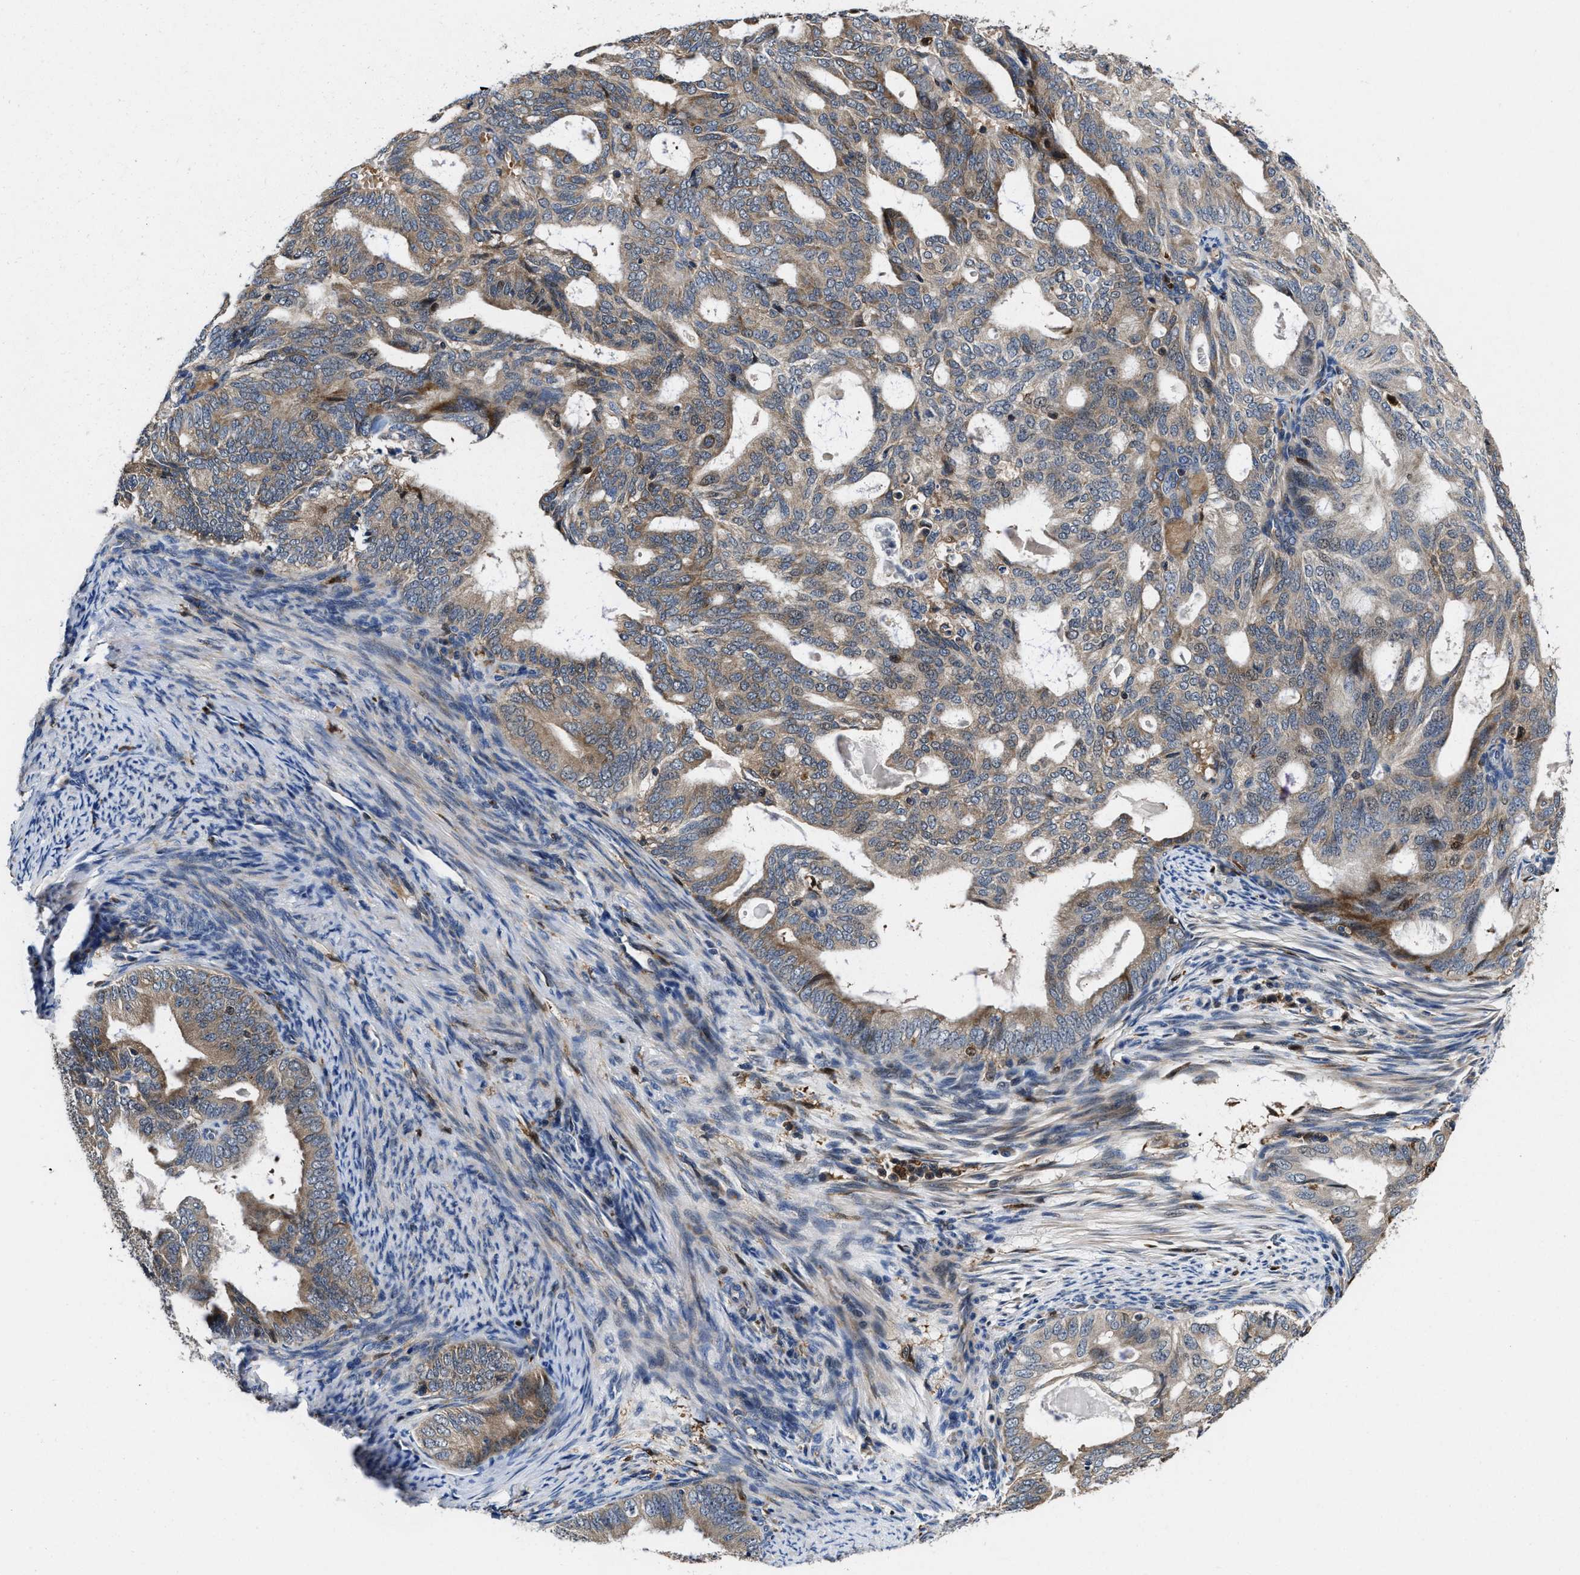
{"staining": {"intensity": "moderate", "quantity": "25%-75%", "location": "cytoplasmic/membranous"}, "tissue": "endometrial cancer", "cell_type": "Tumor cells", "image_type": "cancer", "snomed": [{"axis": "morphology", "description": "Adenocarcinoma, NOS"}, {"axis": "topography", "description": "Endometrium"}], "caption": "There is medium levels of moderate cytoplasmic/membranous expression in tumor cells of endometrial adenocarcinoma, as demonstrated by immunohistochemical staining (brown color).", "gene": "RGS10", "patient": {"sex": "female", "age": 58}}